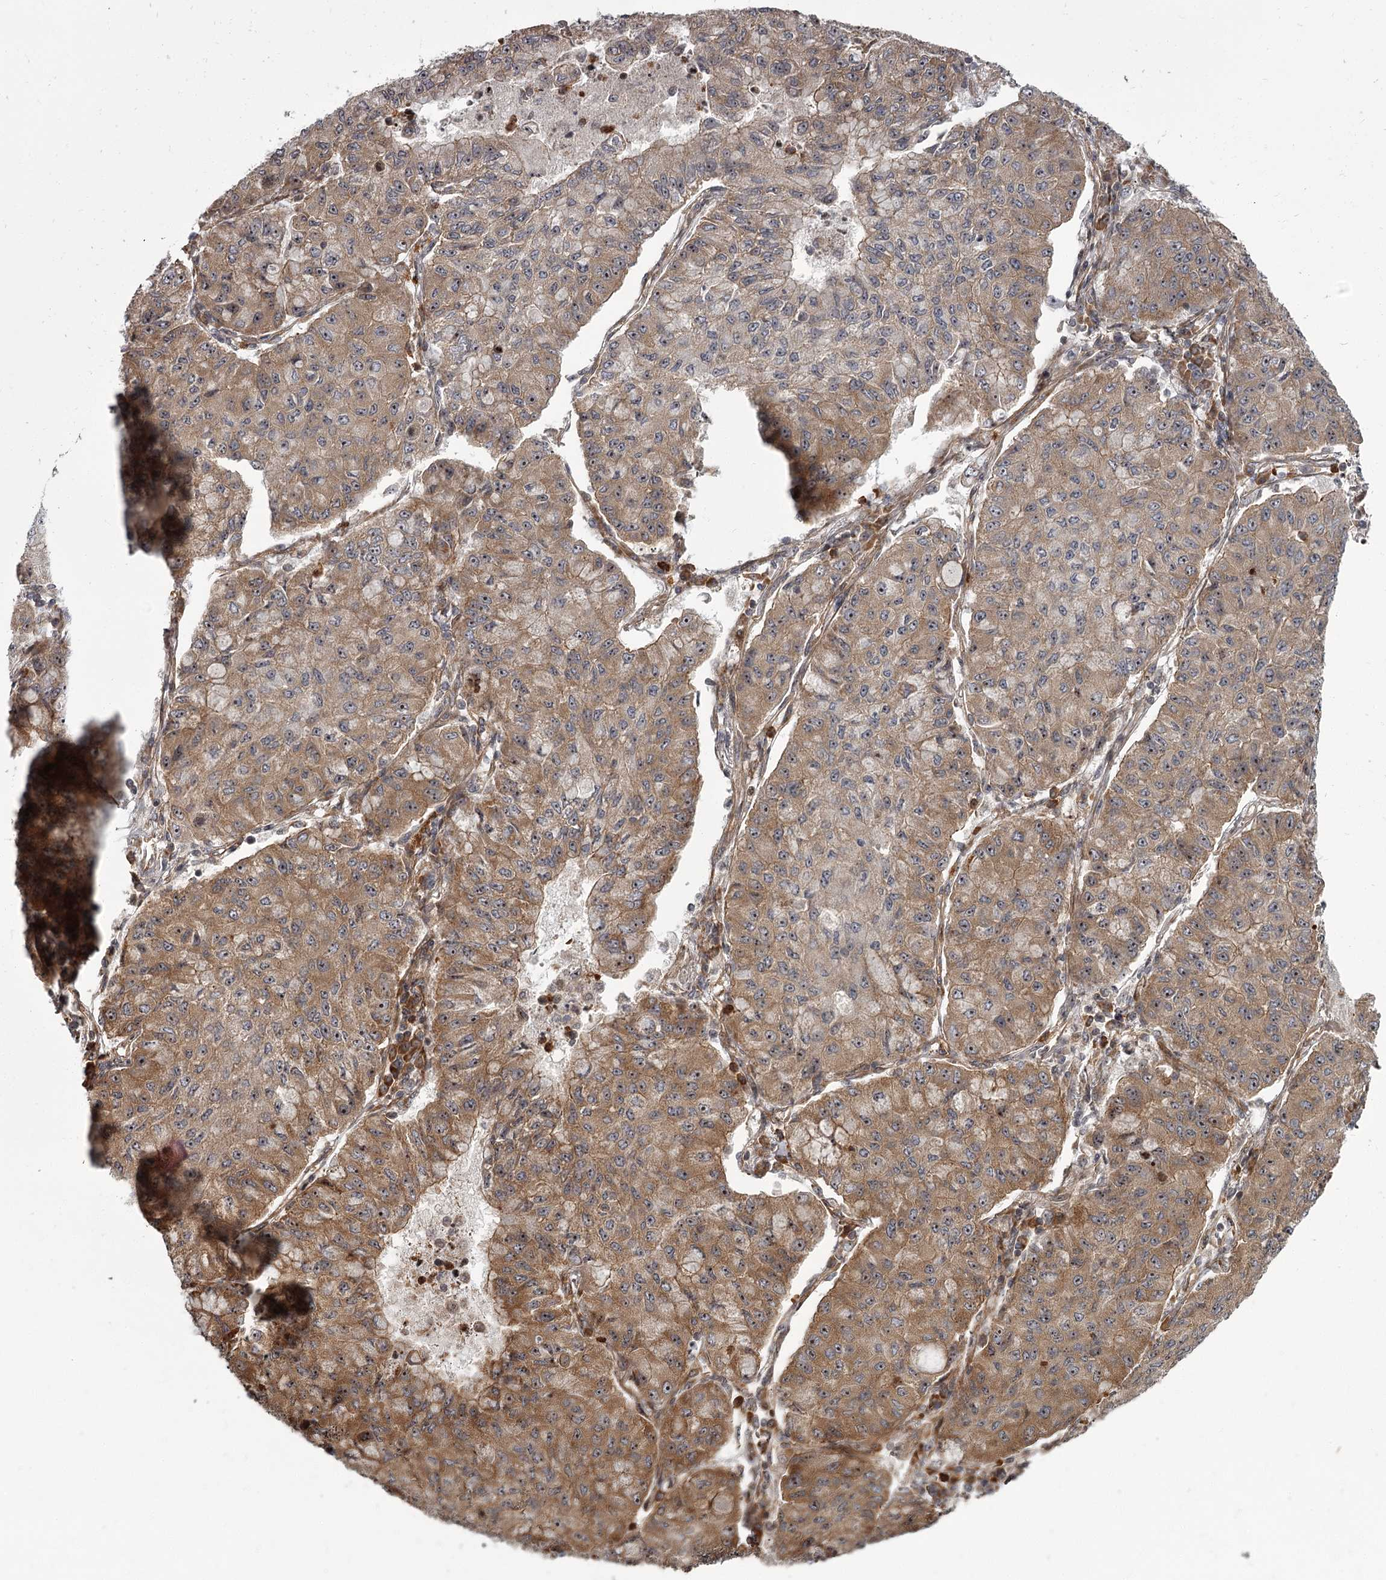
{"staining": {"intensity": "moderate", "quantity": ">75%", "location": "cytoplasmic/membranous,nuclear"}, "tissue": "lung cancer", "cell_type": "Tumor cells", "image_type": "cancer", "snomed": [{"axis": "morphology", "description": "Squamous cell carcinoma, NOS"}, {"axis": "topography", "description": "Lung"}], "caption": "High-power microscopy captured an immunohistochemistry (IHC) histopathology image of lung cancer (squamous cell carcinoma), revealing moderate cytoplasmic/membranous and nuclear staining in approximately >75% of tumor cells.", "gene": "THAP9", "patient": {"sex": "male", "age": 74}}